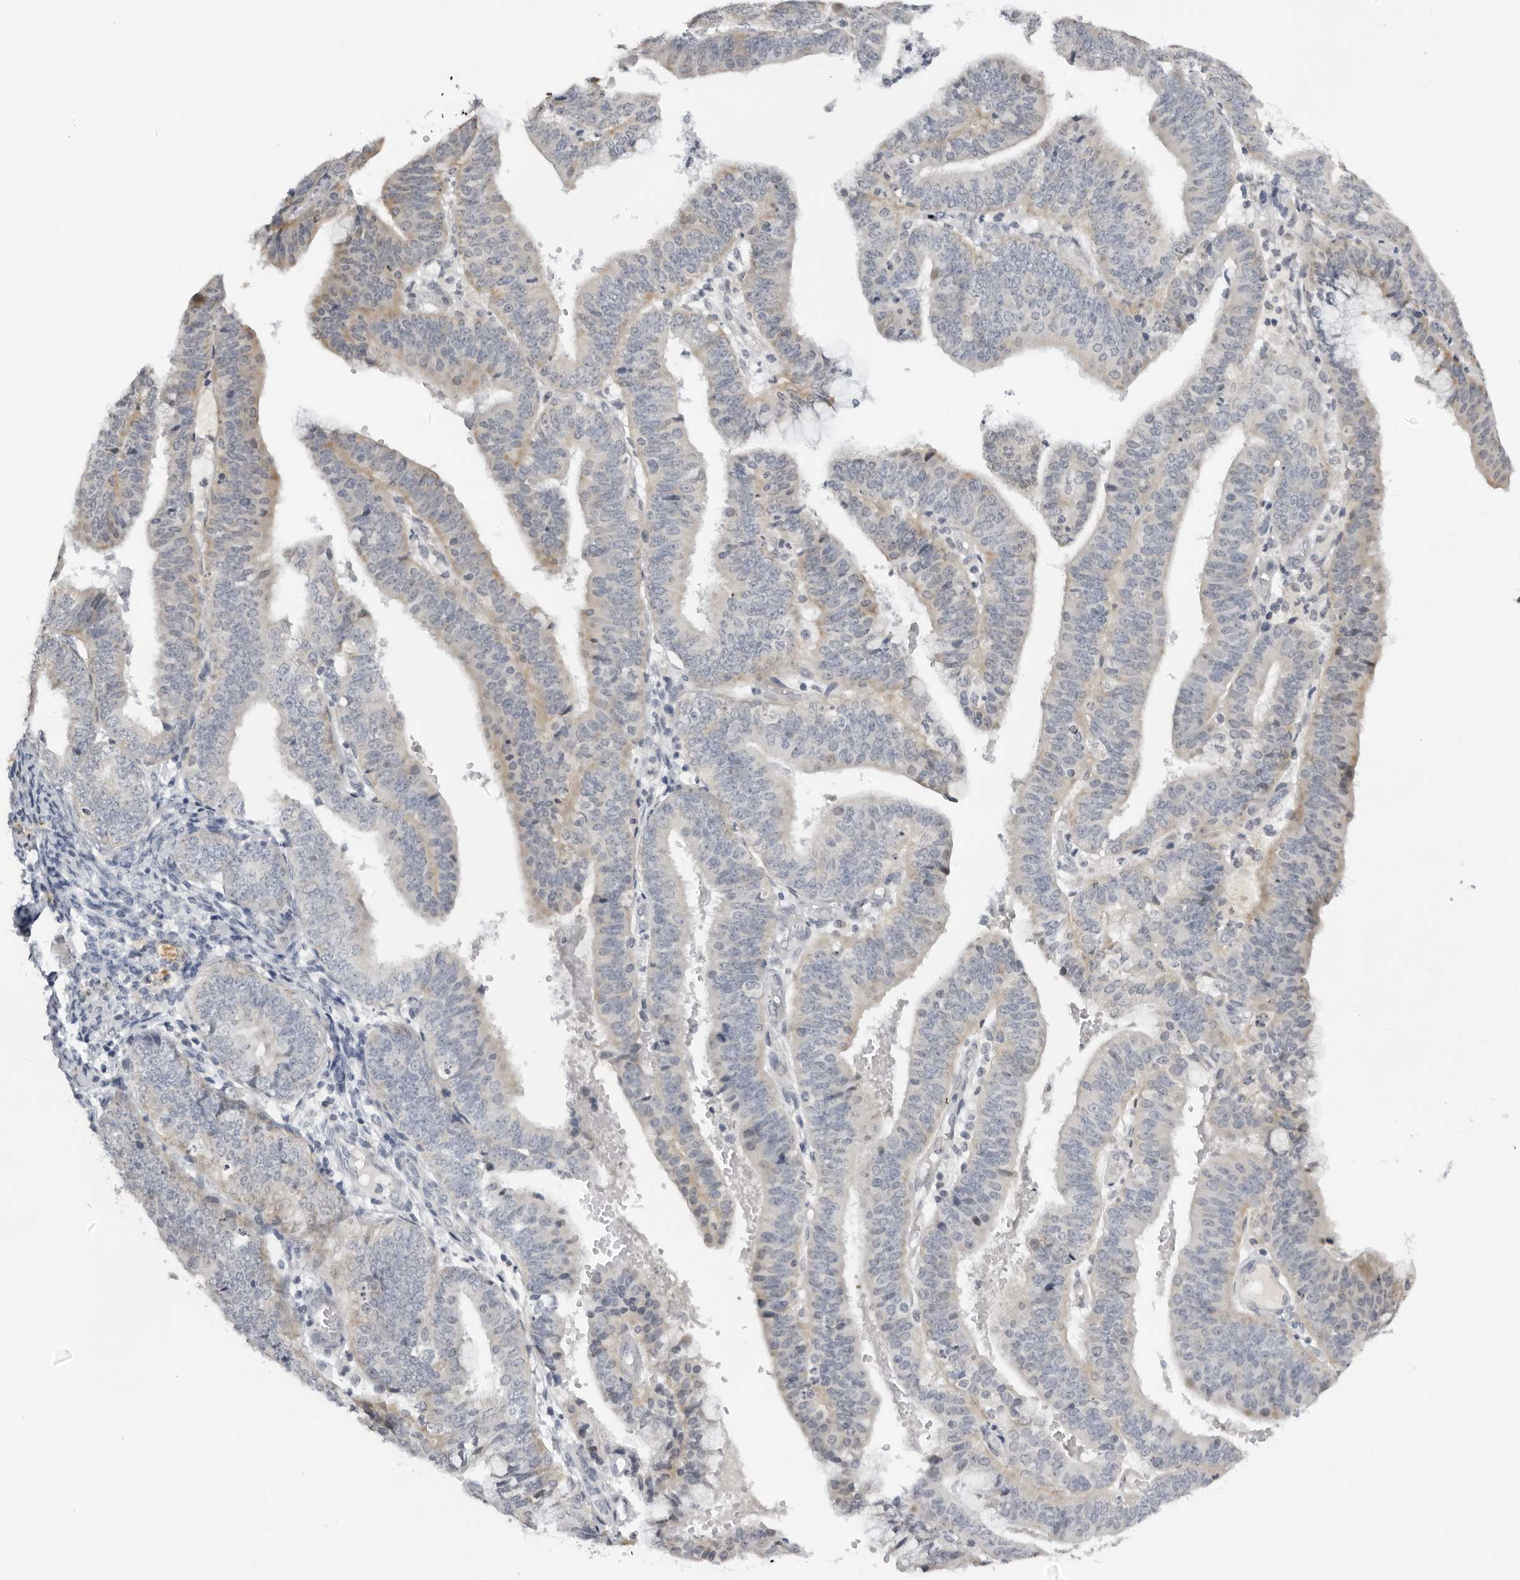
{"staining": {"intensity": "weak", "quantity": "25%-75%", "location": "cytoplasmic/membranous"}, "tissue": "endometrial cancer", "cell_type": "Tumor cells", "image_type": "cancer", "snomed": [{"axis": "morphology", "description": "Adenocarcinoma, NOS"}, {"axis": "topography", "description": "Endometrium"}], "caption": "This photomicrograph demonstrates IHC staining of human adenocarcinoma (endometrial), with low weak cytoplasmic/membranous expression in about 25%-75% of tumor cells.", "gene": "ACP6", "patient": {"sex": "female", "age": 63}}